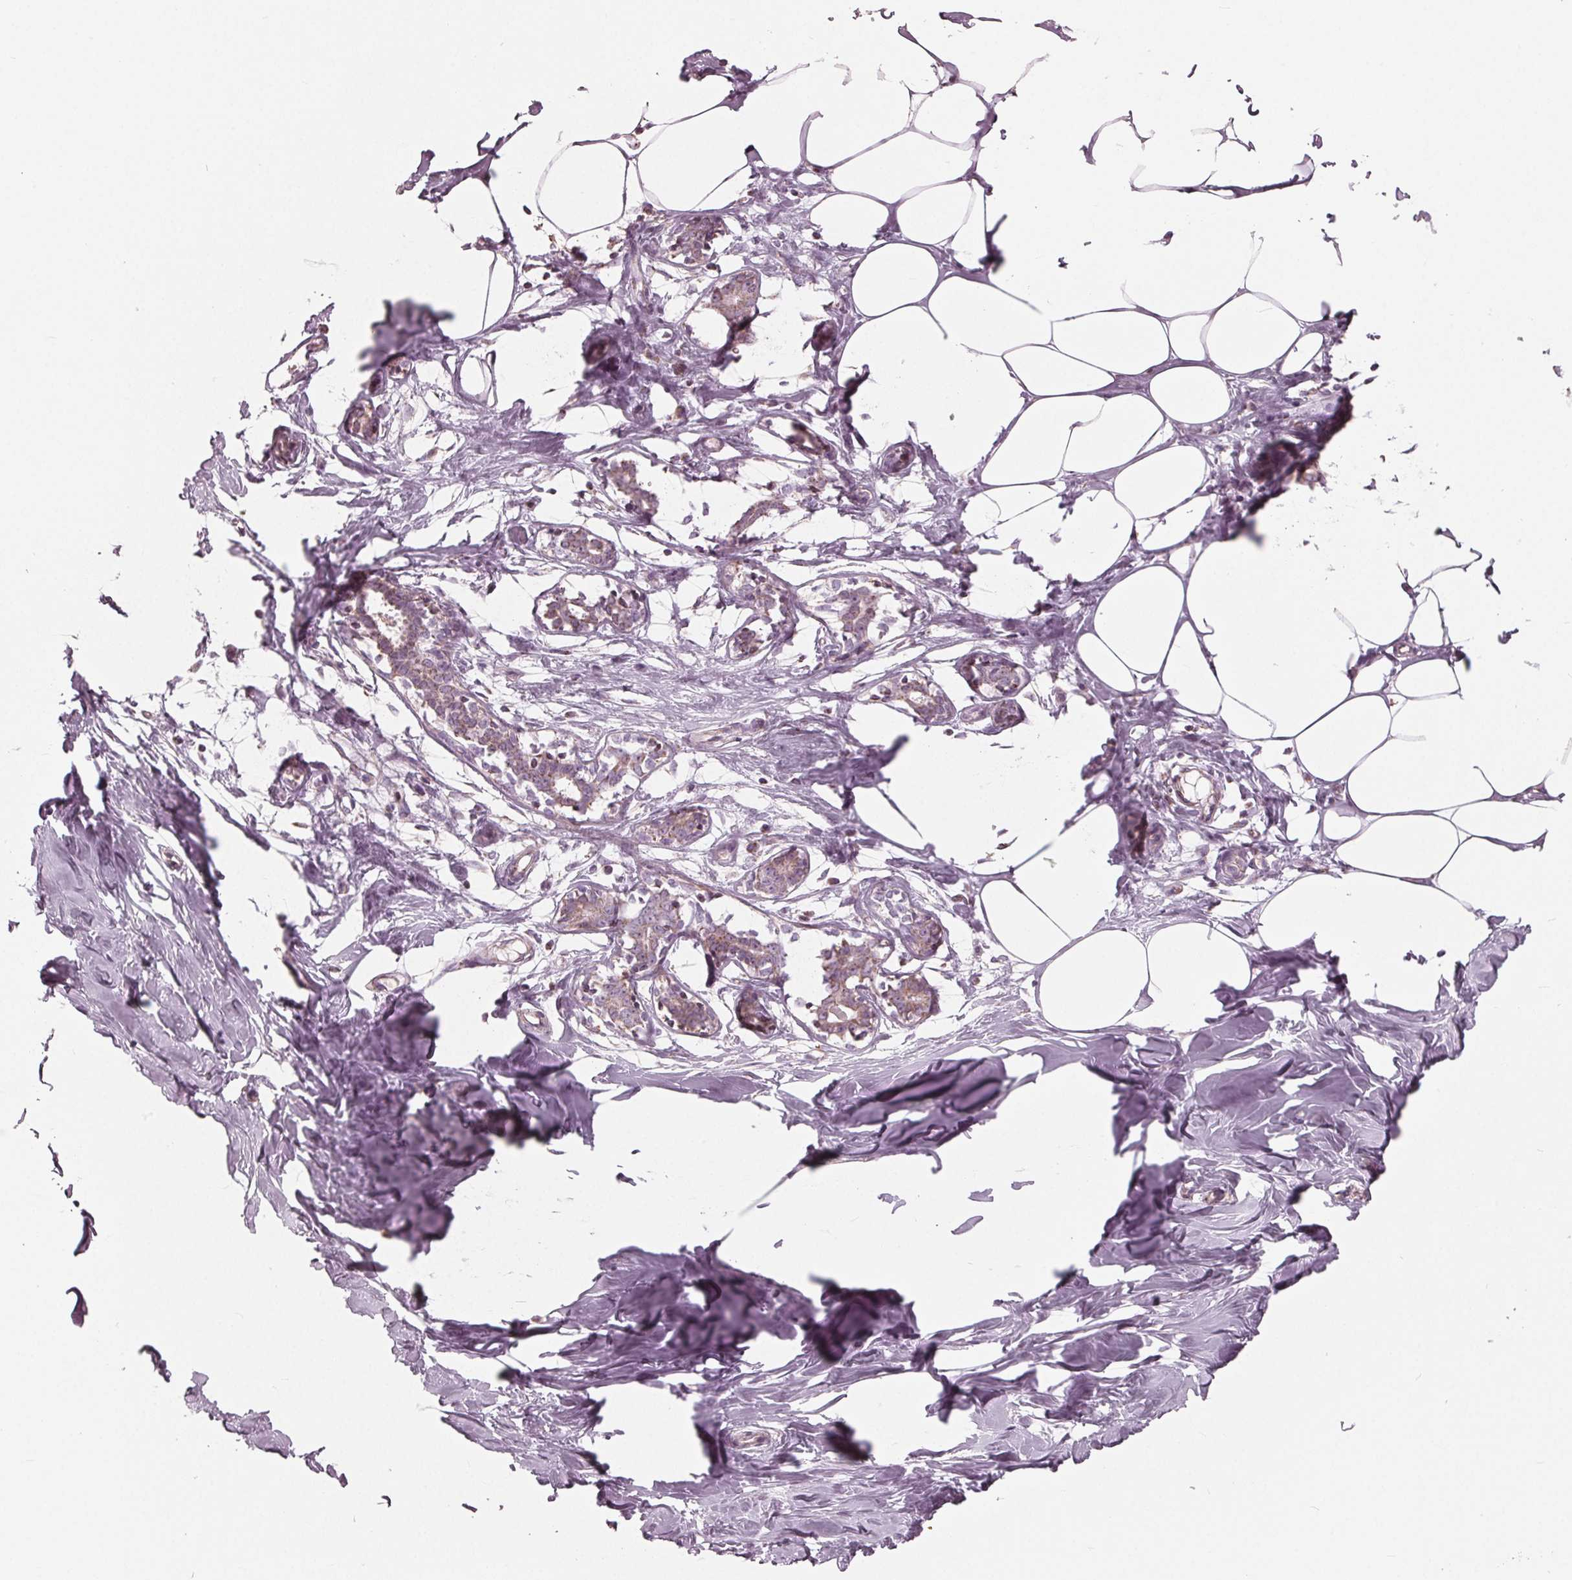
{"staining": {"intensity": "moderate", "quantity": "25%-75%", "location": "cytoplasmic/membranous"}, "tissue": "breast", "cell_type": "Adipocytes", "image_type": "normal", "snomed": [{"axis": "morphology", "description": "Normal tissue, NOS"}, {"axis": "topography", "description": "Breast"}], "caption": "The histopathology image displays staining of unremarkable breast, revealing moderate cytoplasmic/membranous protein expression (brown color) within adipocytes. (DAB = brown stain, brightfield microscopy at high magnification).", "gene": "DCAF4L2", "patient": {"sex": "female", "age": 27}}